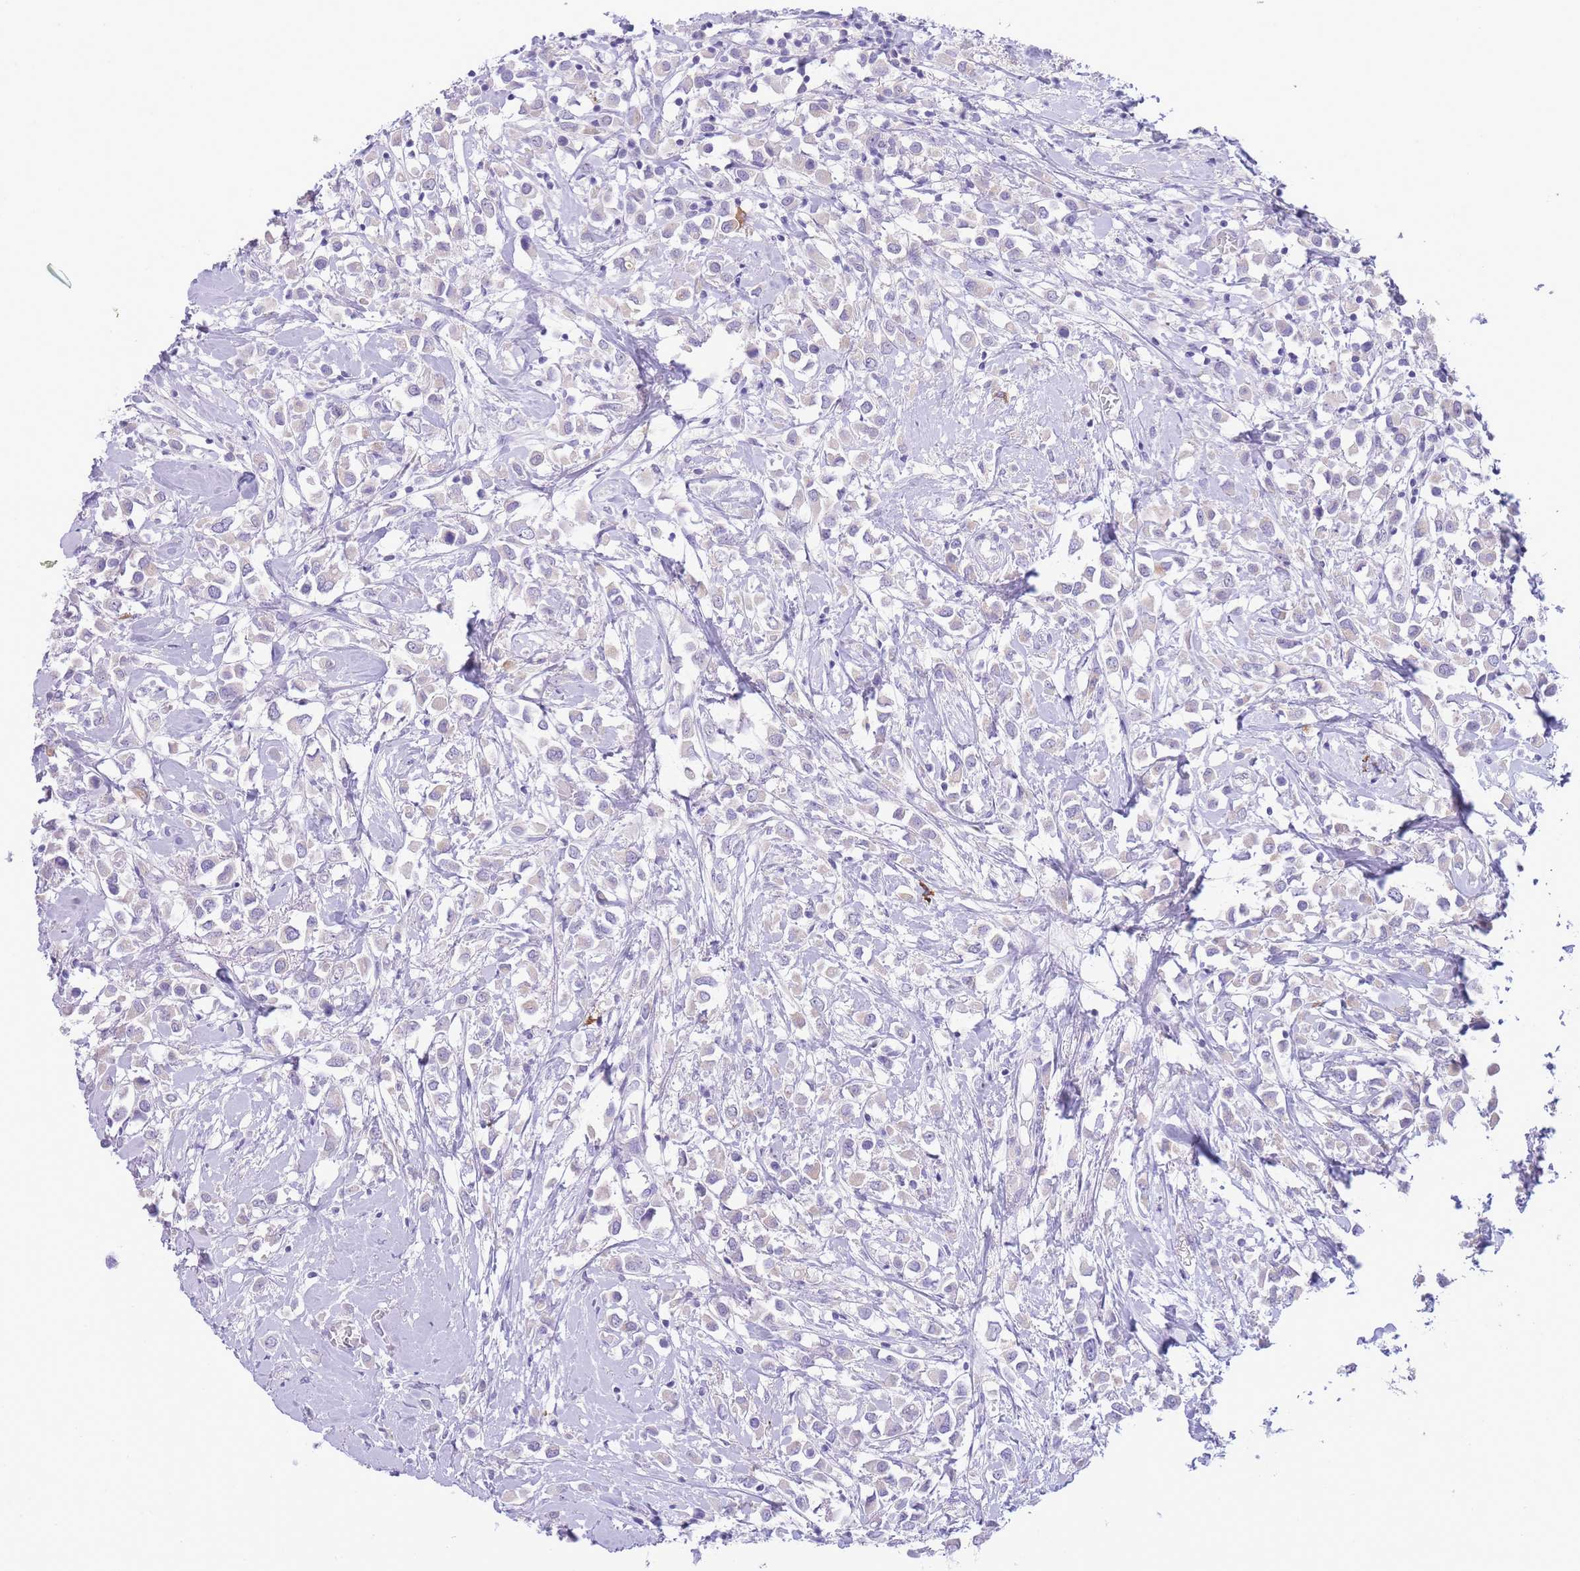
{"staining": {"intensity": "negative", "quantity": "none", "location": "none"}, "tissue": "breast cancer", "cell_type": "Tumor cells", "image_type": "cancer", "snomed": [{"axis": "morphology", "description": "Duct carcinoma"}, {"axis": "topography", "description": "Breast"}], "caption": "DAB (3,3'-diaminobenzidine) immunohistochemical staining of breast infiltrating ductal carcinoma shows no significant positivity in tumor cells.", "gene": "ASAP3", "patient": {"sex": "female", "age": 61}}